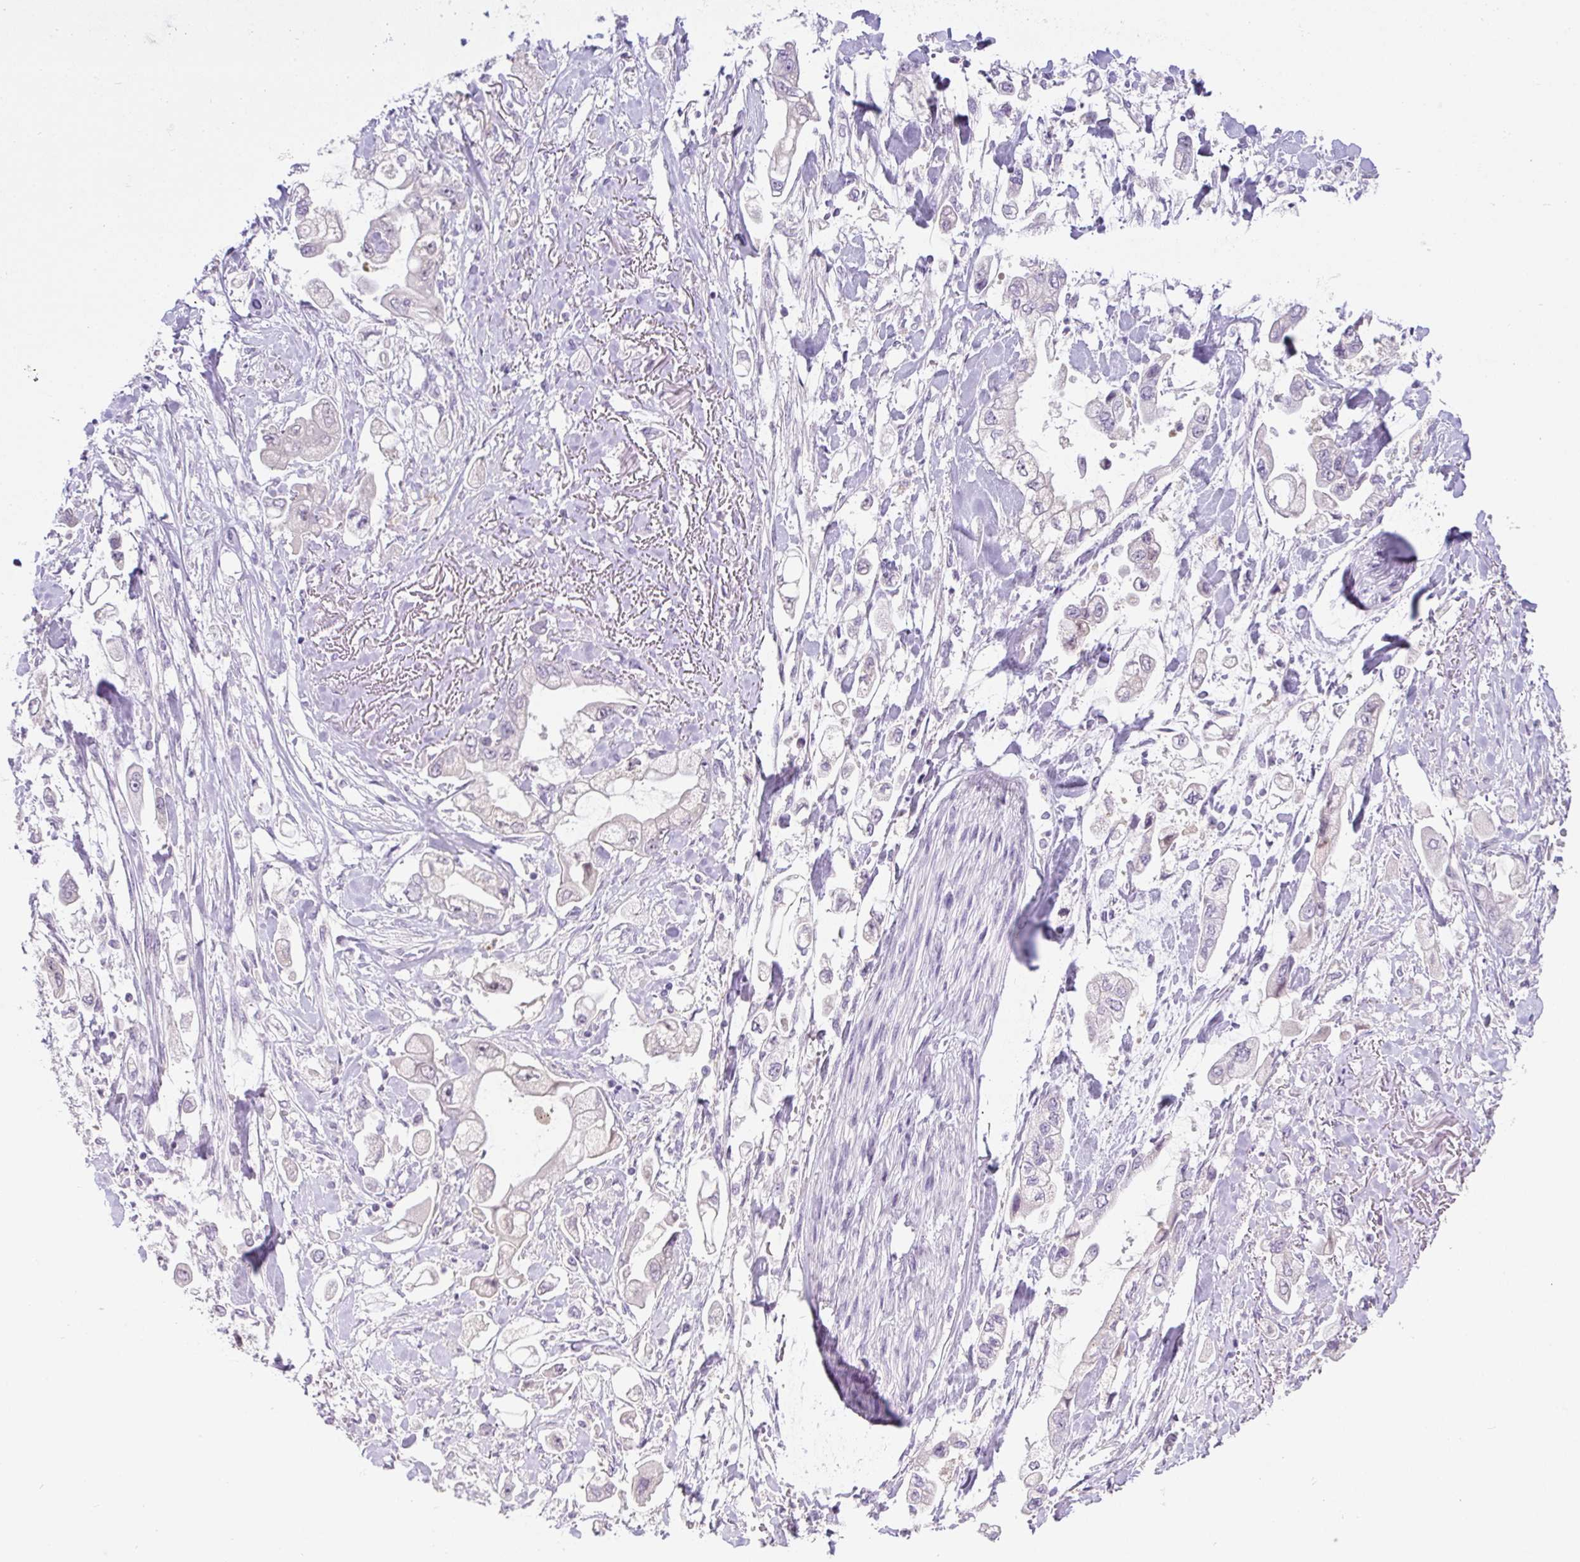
{"staining": {"intensity": "negative", "quantity": "none", "location": "none"}, "tissue": "stomach cancer", "cell_type": "Tumor cells", "image_type": "cancer", "snomed": [{"axis": "morphology", "description": "Adenocarcinoma, NOS"}, {"axis": "topography", "description": "Stomach"}], "caption": "Protein analysis of stomach adenocarcinoma exhibits no significant staining in tumor cells. (Brightfield microscopy of DAB (3,3'-diaminobenzidine) IHC at high magnification).", "gene": "CMPK1", "patient": {"sex": "male", "age": 62}}